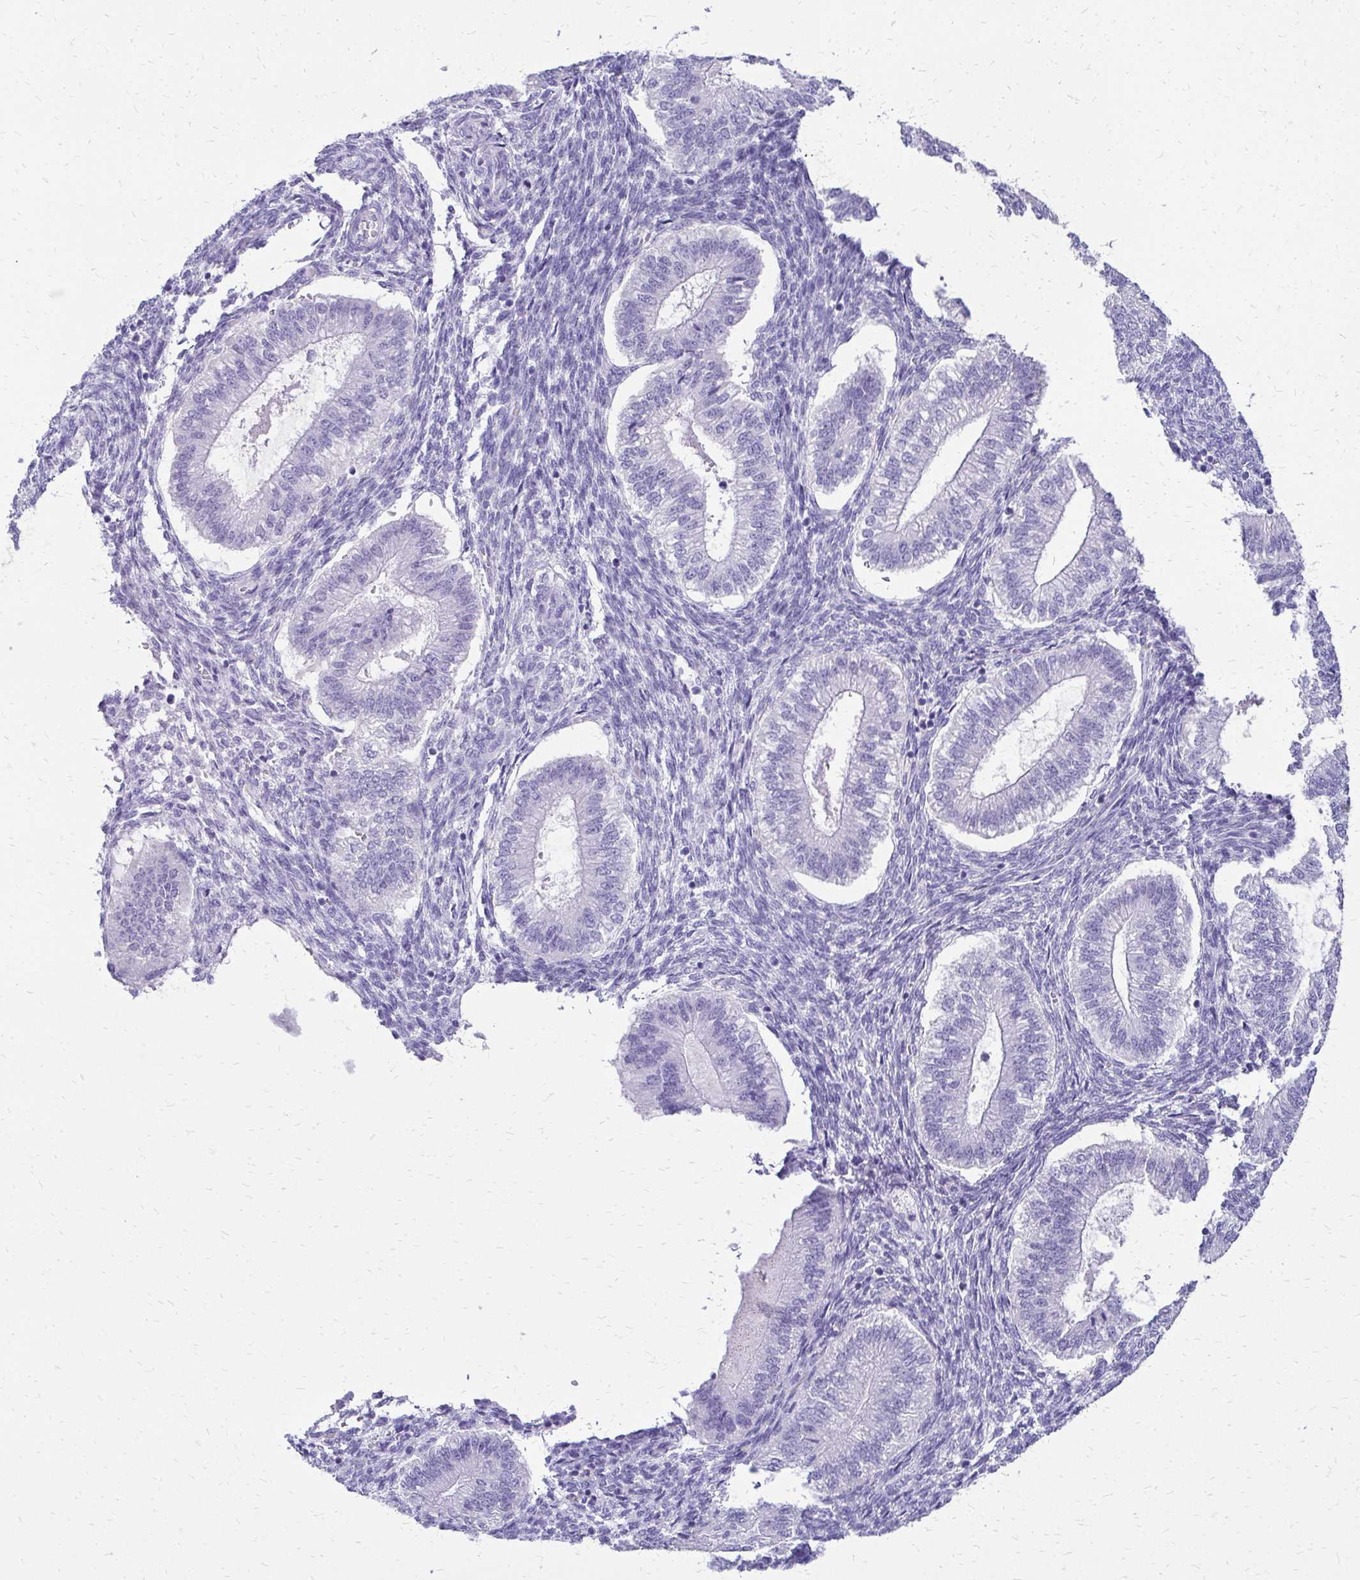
{"staining": {"intensity": "negative", "quantity": "none", "location": "none"}, "tissue": "endometrium", "cell_type": "Cells in endometrial stroma", "image_type": "normal", "snomed": [{"axis": "morphology", "description": "Normal tissue, NOS"}, {"axis": "topography", "description": "Endometrium"}], "caption": "Cells in endometrial stroma show no significant protein staining in benign endometrium. Brightfield microscopy of immunohistochemistry stained with DAB (3,3'-diaminobenzidine) (brown) and hematoxylin (blue), captured at high magnification.", "gene": "SLC32A1", "patient": {"sex": "female", "age": 25}}